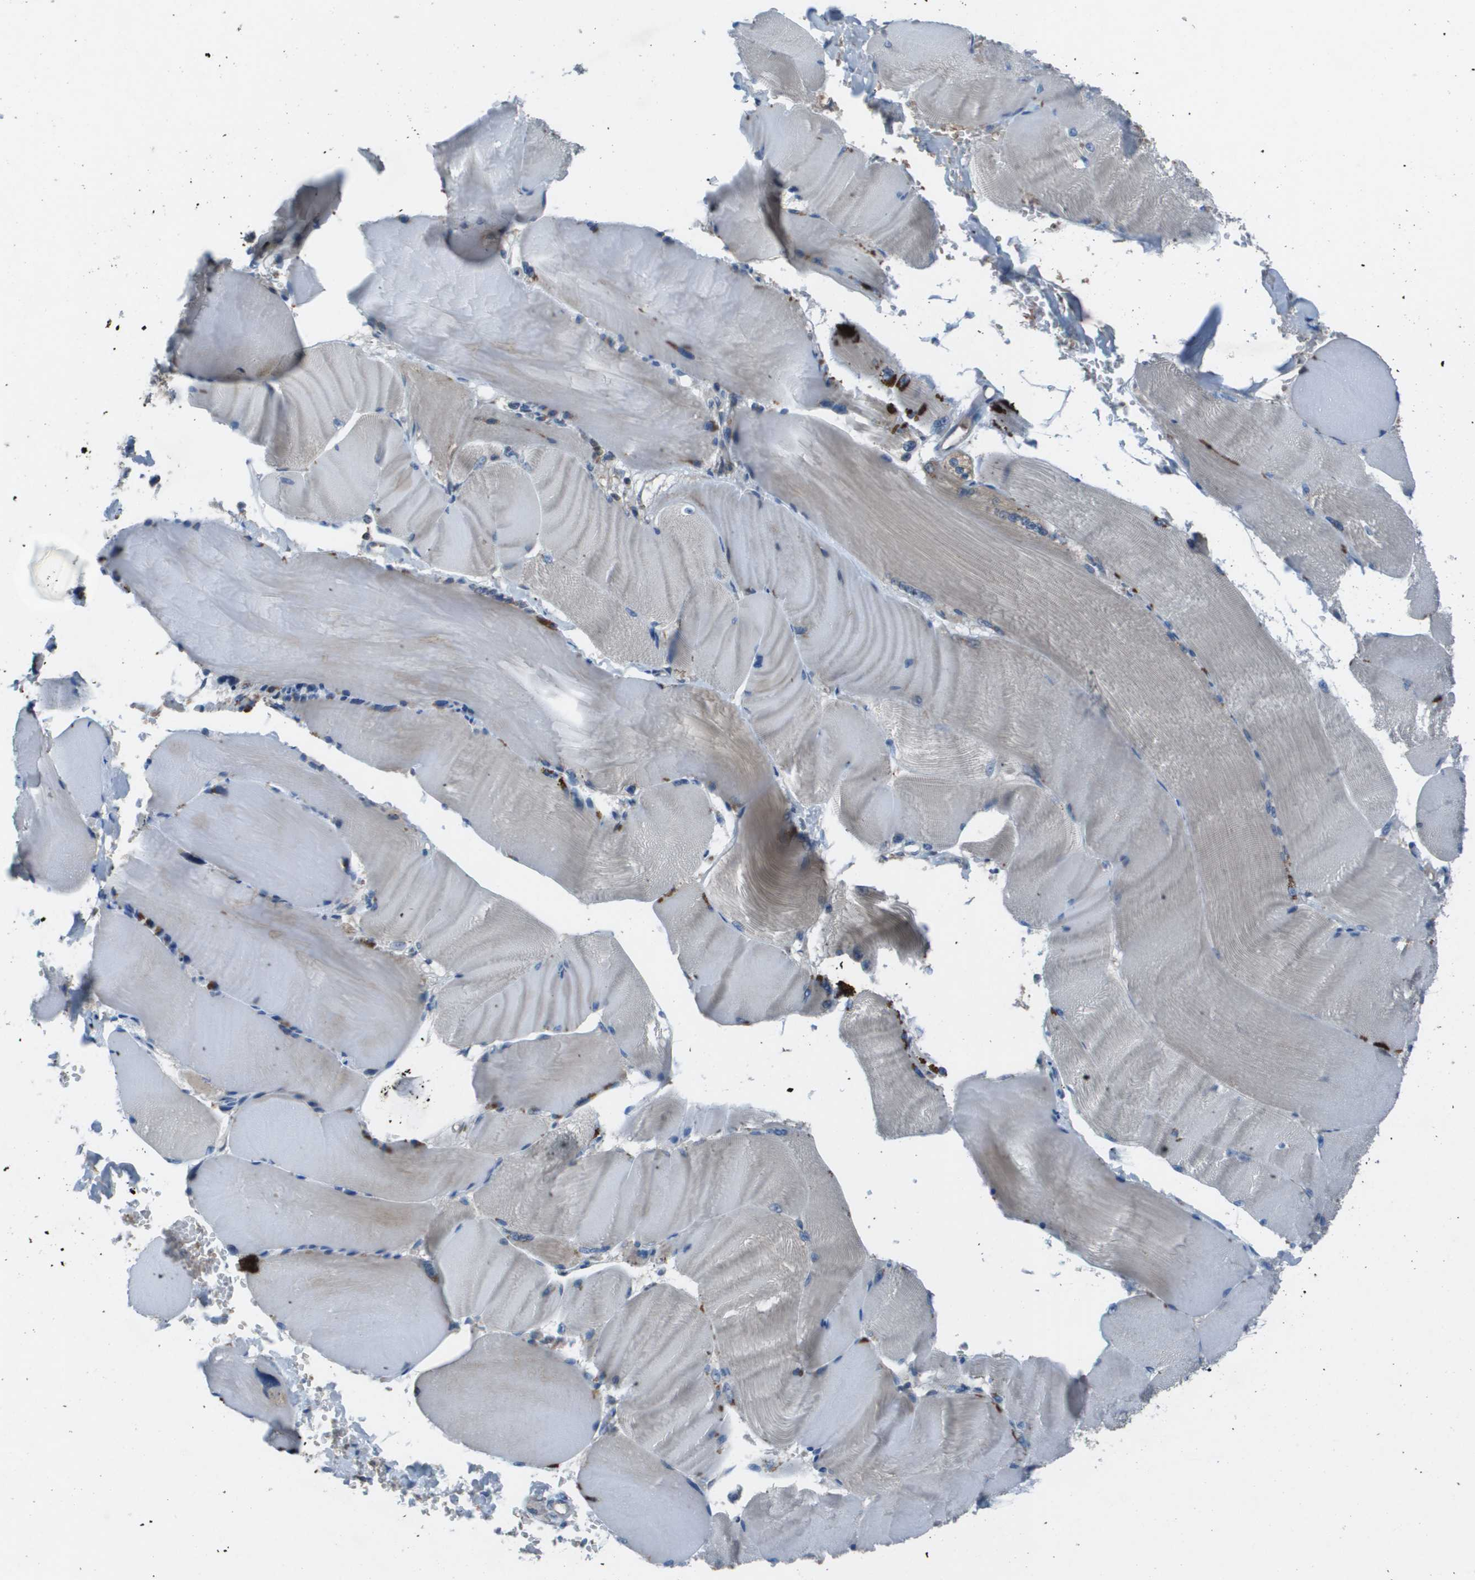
{"staining": {"intensity": "weak", "quantity": "<25%", "location": "cytoplasmic/membranous"}, "tissue": "skeletal muscle", "cell_type": "Myocytes", "image_type": "normal", "snomed": [{"axis": "morphology", "description": "Normal tissue, NOS"}, {"axis": "topography", "description": "Skin"}, {"axis": "topography", "description": "Skeletal muscle"}], "caption": "The IHC image has no significant staining in myocytes of skeletal muscle.", "gene": "CAMK4", "patient": {"sex": "male", "age": 83}}